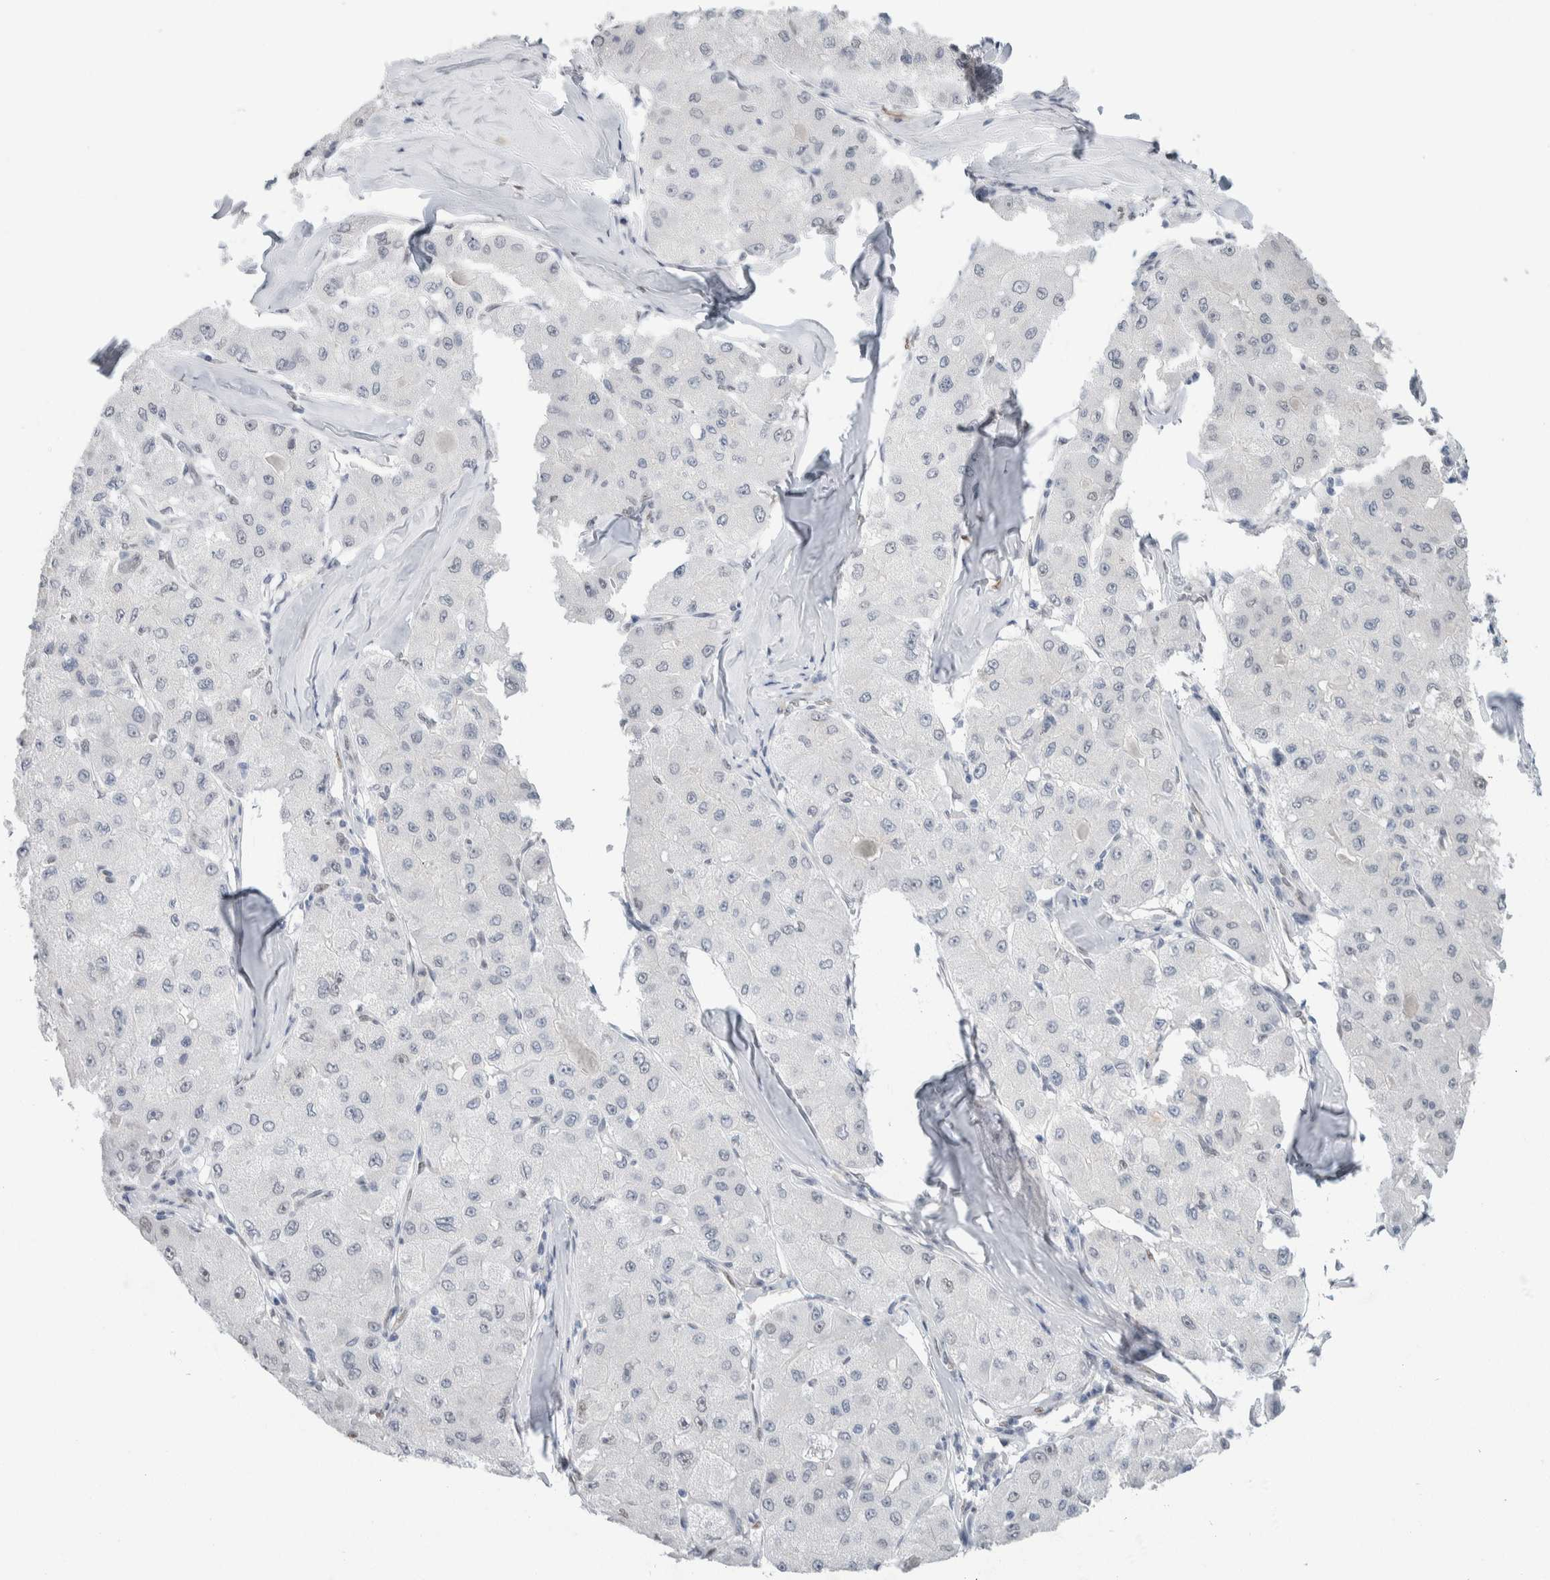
{"staining": {"intensity": "negative", "quantity": "none", "location": "none"}, "tissue": "liver cancer", "cell_type": "Tumor cells", "image_type": "cancer", "snomed": [{"axis": "morphology", "description": "Carcinoma, Hepatocellular, NOS"}, {"axis": "topography", "description": "Liver"}], "caption": "Immunohistochemistry photomicrograph of hepatocellular carcinoma (liver) stained for a protein (brown), which reveals no staining in tumor cells. (DAB (3,3'-diaminobenzidine) immunohistochemistry, high magnification).", "gene": "PRMT1", "patient": {"sex": "male", "age": 80}}